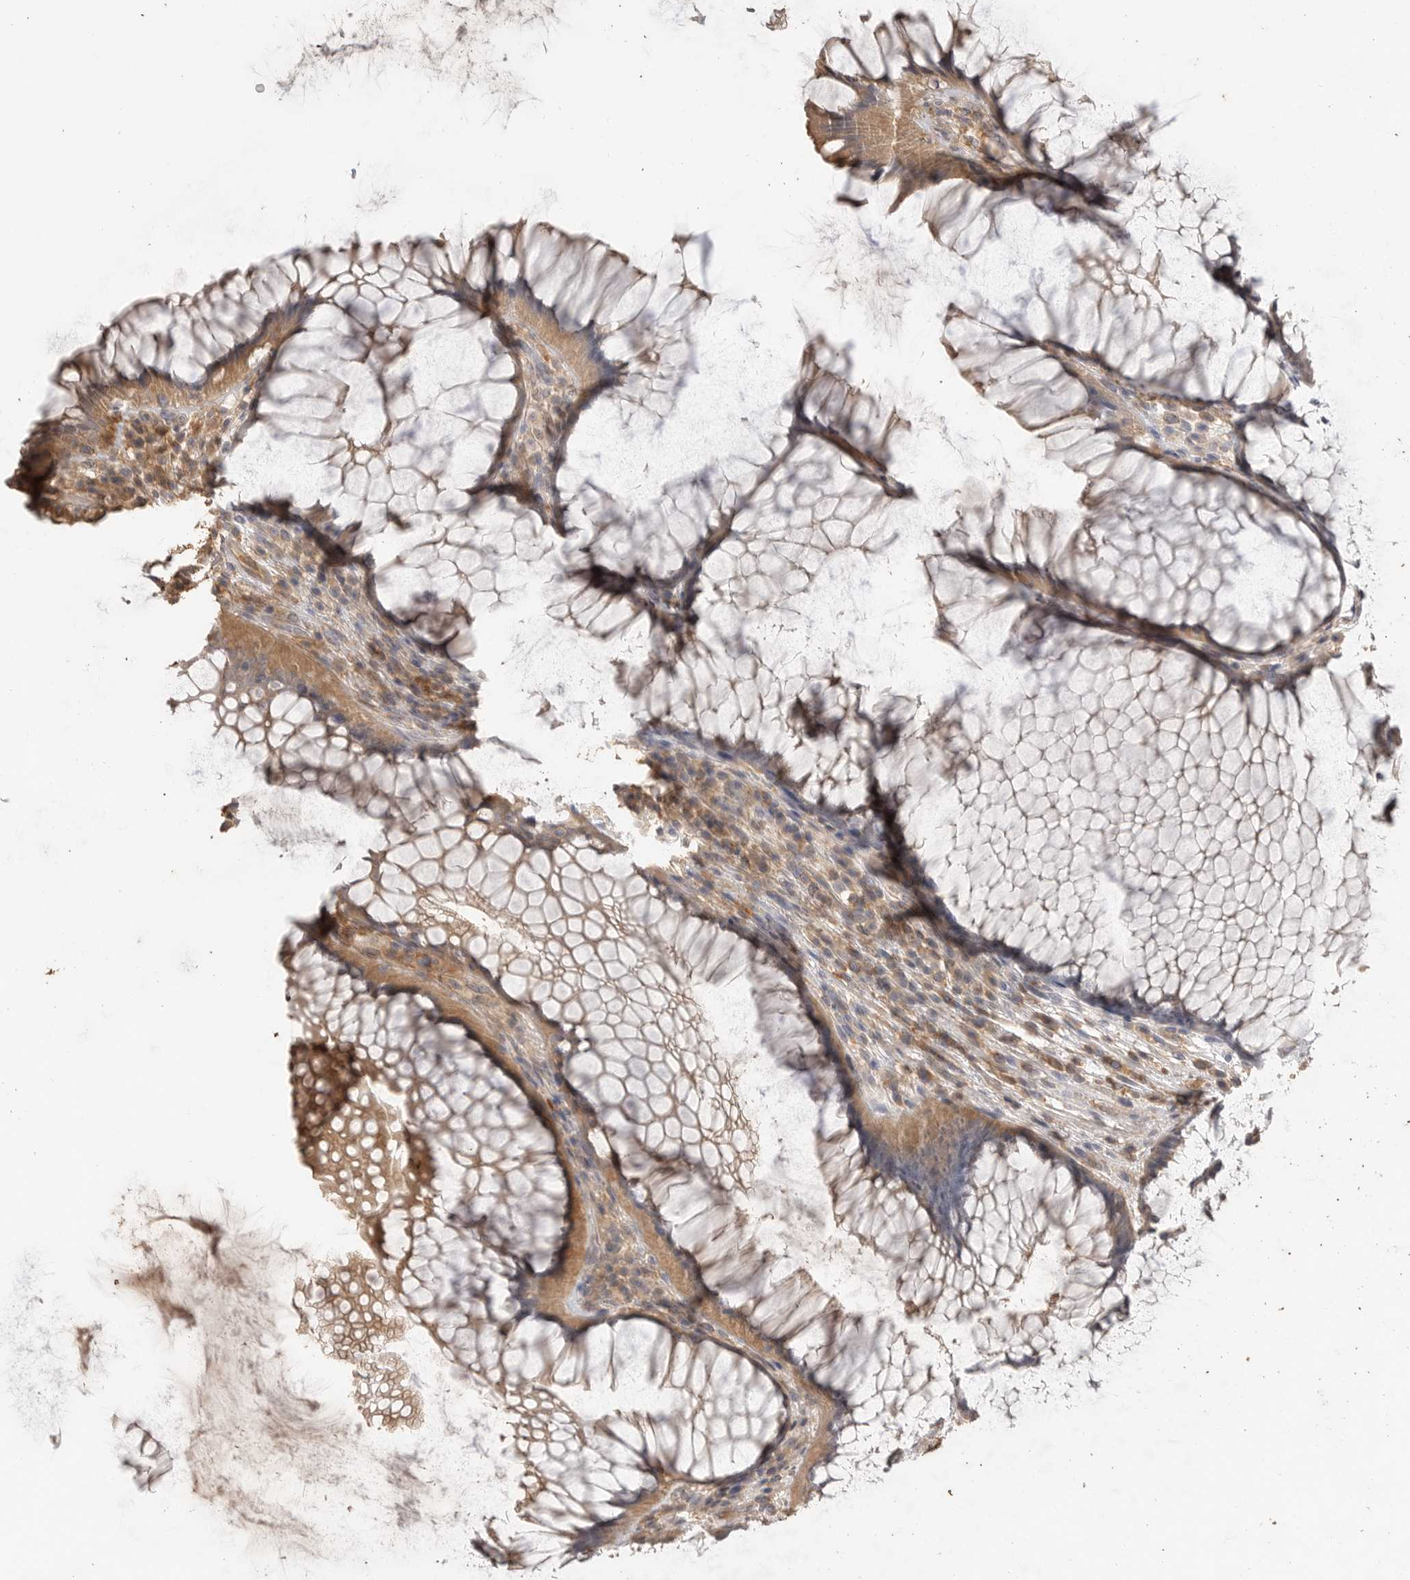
{"staining": {"intensity": "moderate", "quantity": ">75%", "location": "cytoplasmic/membranous"}, "tissue": "rectum", "cell_type": "Glandular cells", "image_type": "normal", "snomed": [{"axis": "morphology", "description": "Normal tissue, NOS"}, {"axis": "topography", "description": "Rectum"}], "caption": "Protein staining displays moderate cytoplasmic/membranous positivity in about >75% of glandular cells in normal rectum.", "gene": "MAP2K1", "patient": {"sex": "male", "age": 51}}